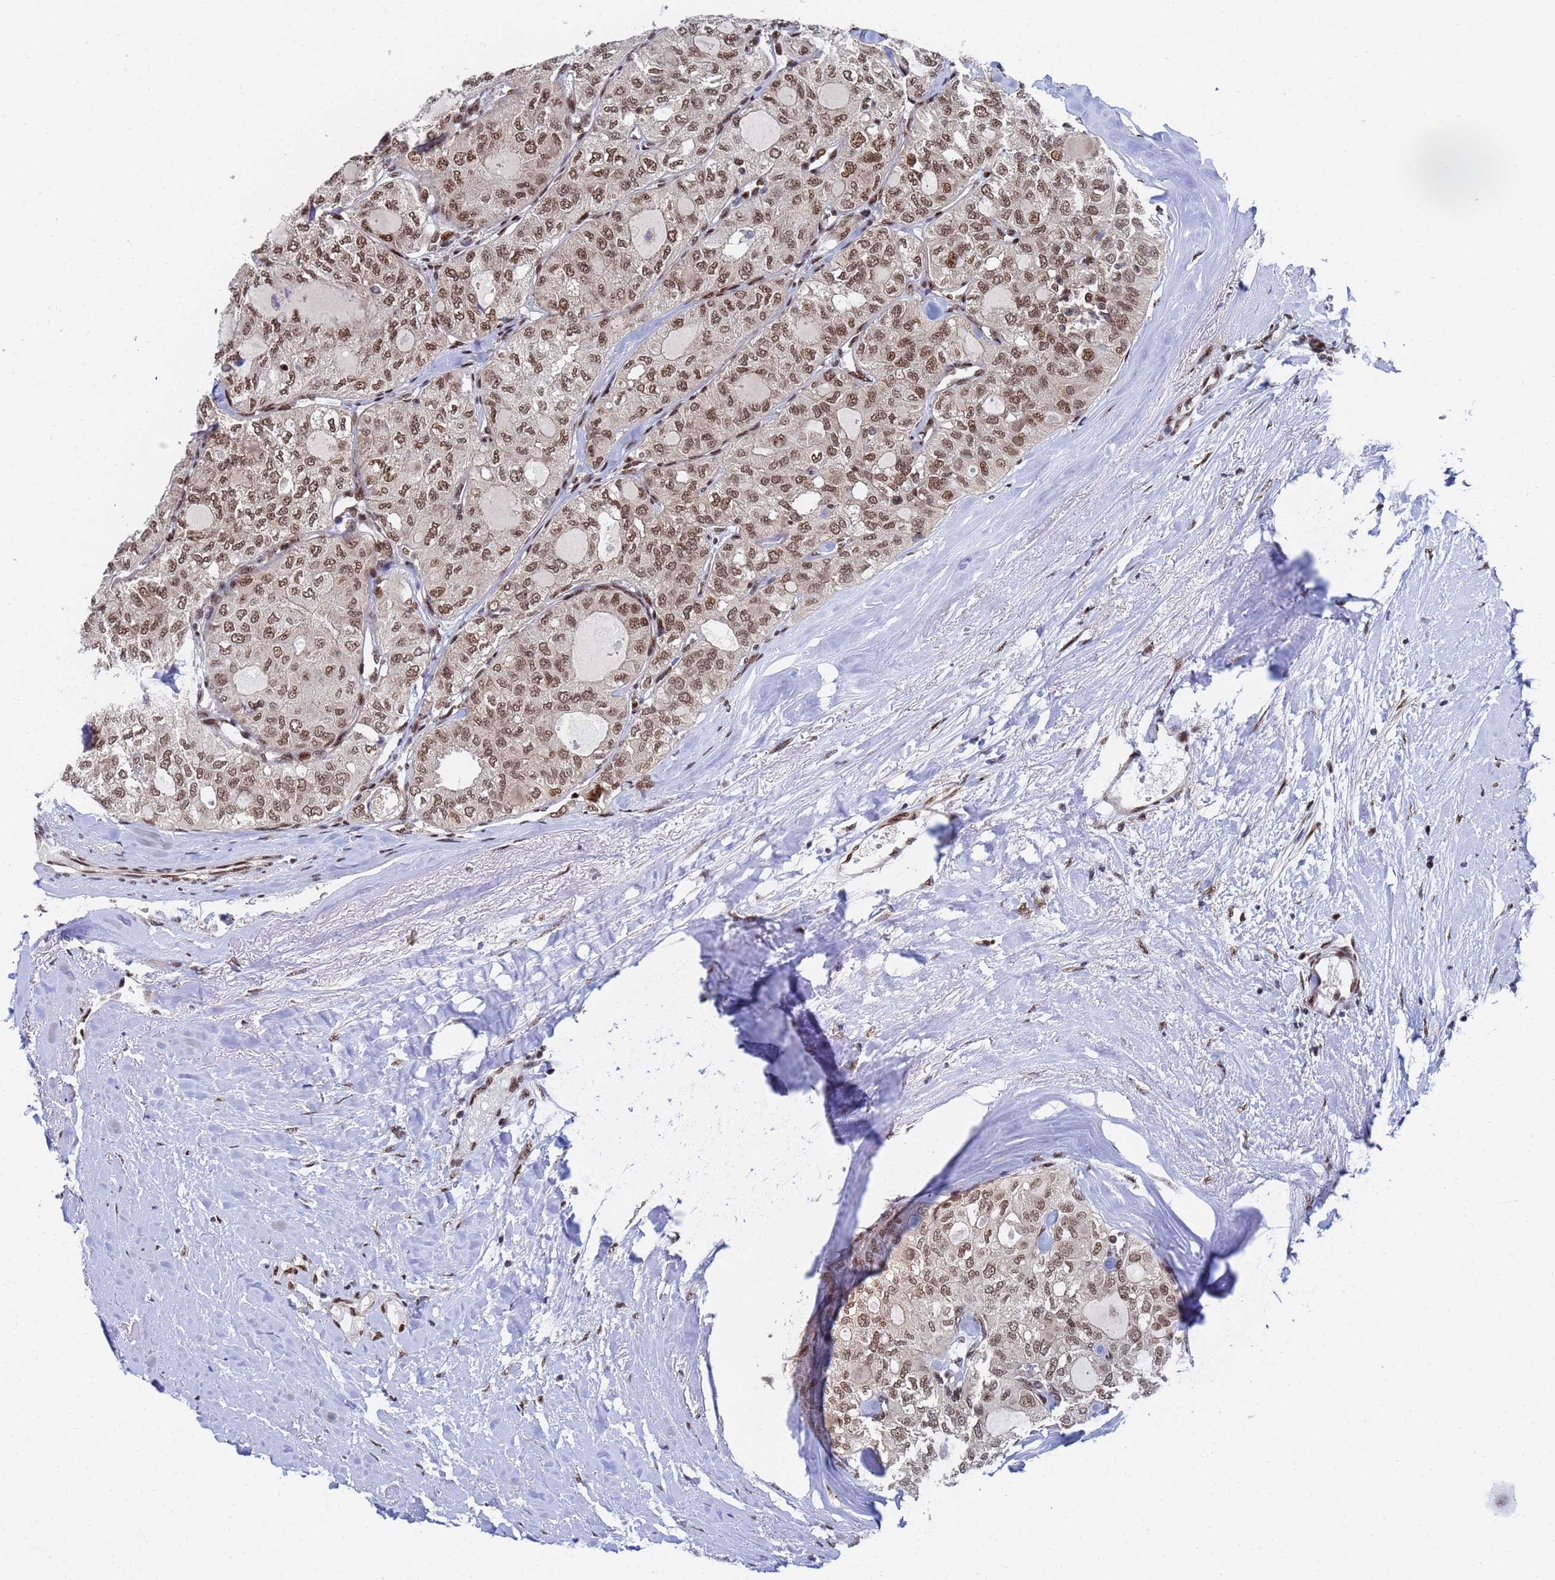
{"staining": {"intensity": "moderate", "quantity": ">75%", "location": "nuclear"}, "tissue": "thyroid cancer", "cell_type": "Tumor cells", "image_type": "cancer", "snomed": [{"axis": "morphology", "description": "Follicular adenoma carcinoma, NOS"}, {"axis": "topography", "description": "Thyroid gland"}], "caption": "This is a micrograph of IHC staining of thyroid cancer, which shows moderate positivity in the nuclear of tumor cells.", "gene": "AP5Z1", "patient": {"sex": "male", "age": 75}}